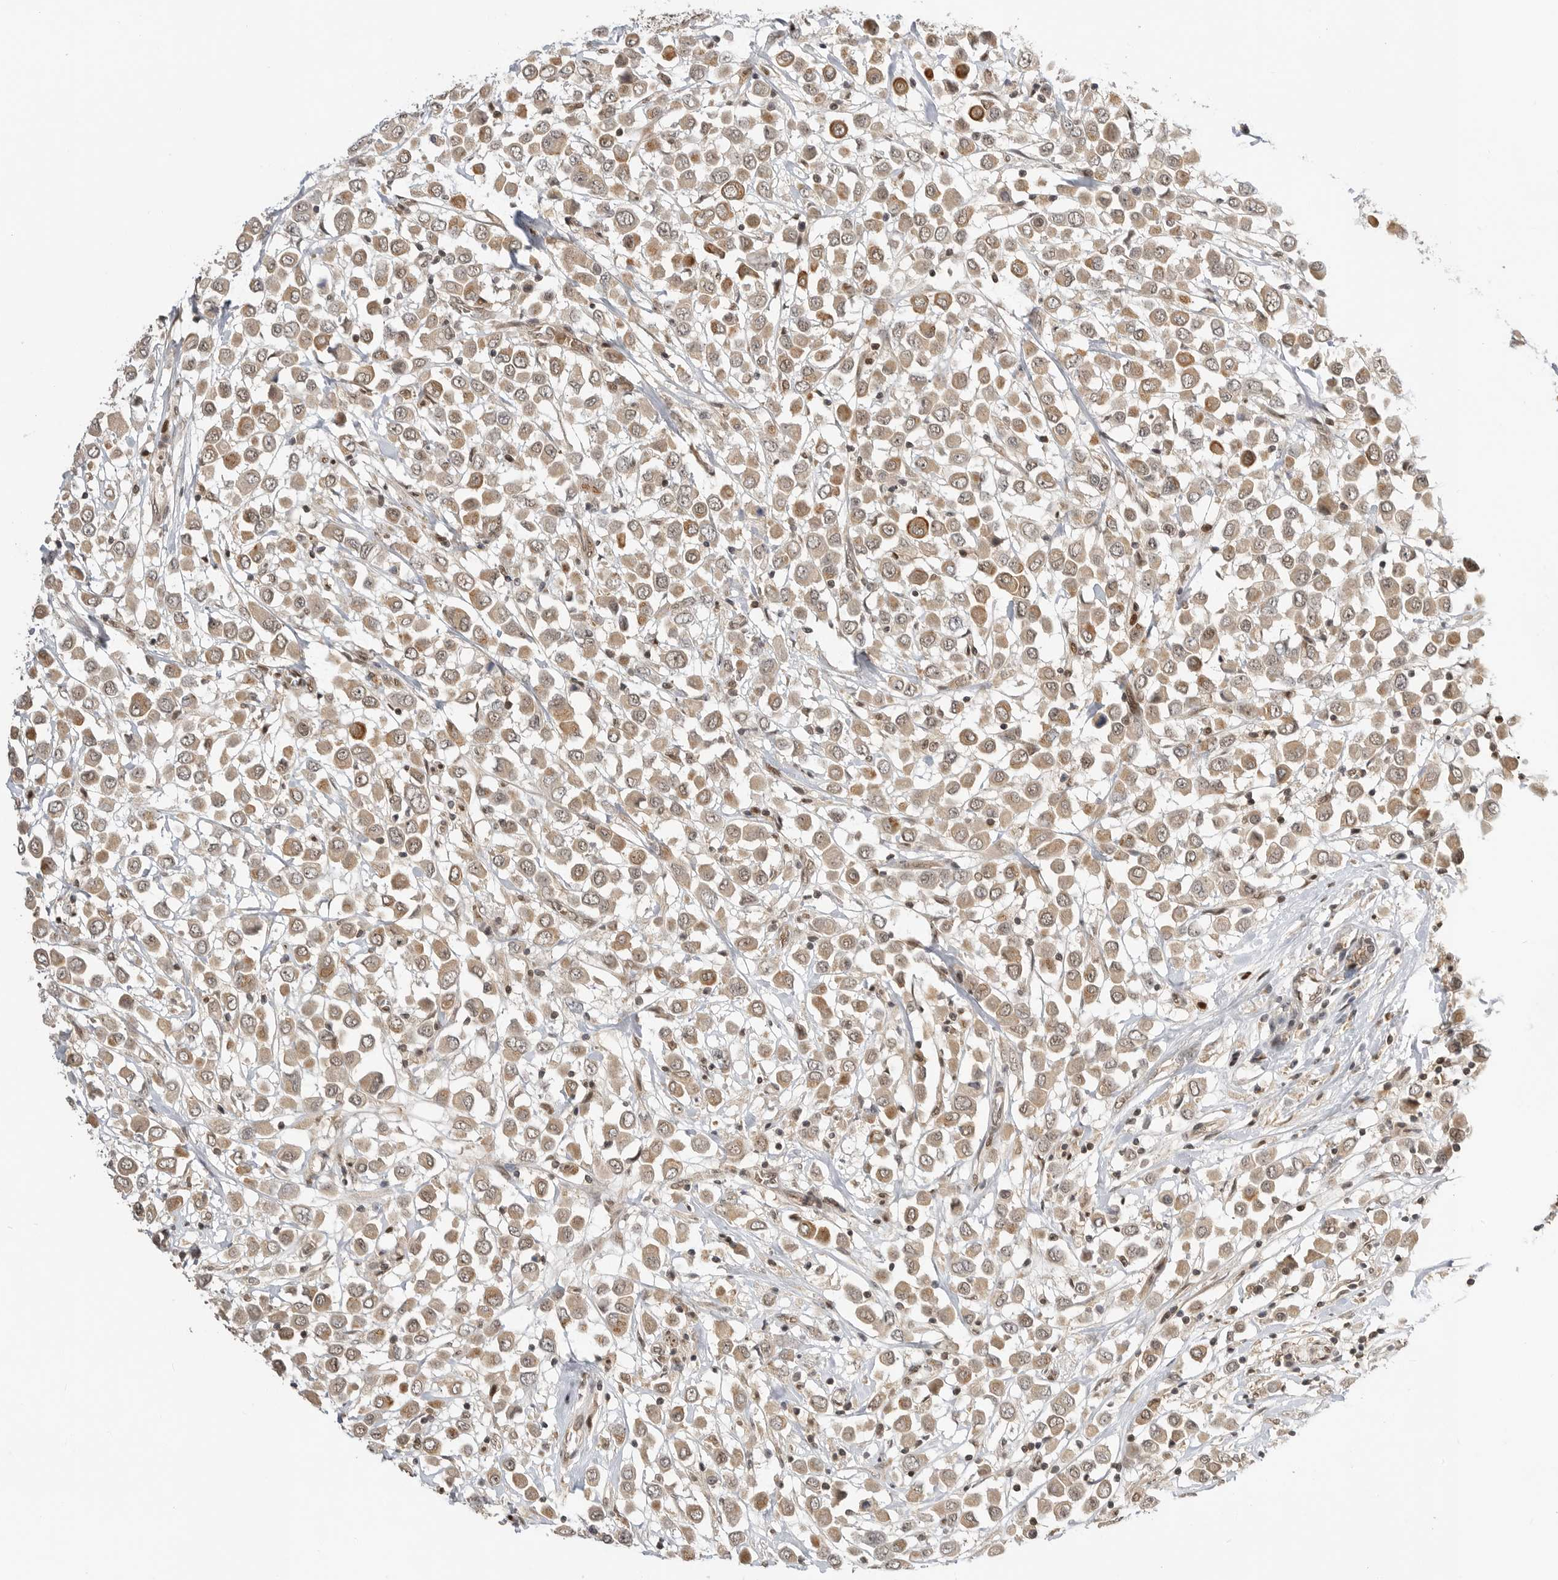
{"staining": {"intensity": "moderate", "quantity": ">75%", "location": "cytoplasmic/membranous"}, "tissue": "breast cancer", "cell_type": "Tumor cells", "image_type": "cancer", "snomed": [{"axis": "morphology", "description": "Duct carcinoma"}, {"axis": "topography", "description": "Breast"}], "caption": "The image reveals immunohistochemical staining of breast infiltrating ductal carcinoma. There is moderate cytoplasmic/membranous expression is seen in approximately >75% of tumor cells.", "gene": "ALKAL1", "patient": {"sex": "female", "age": 61}}